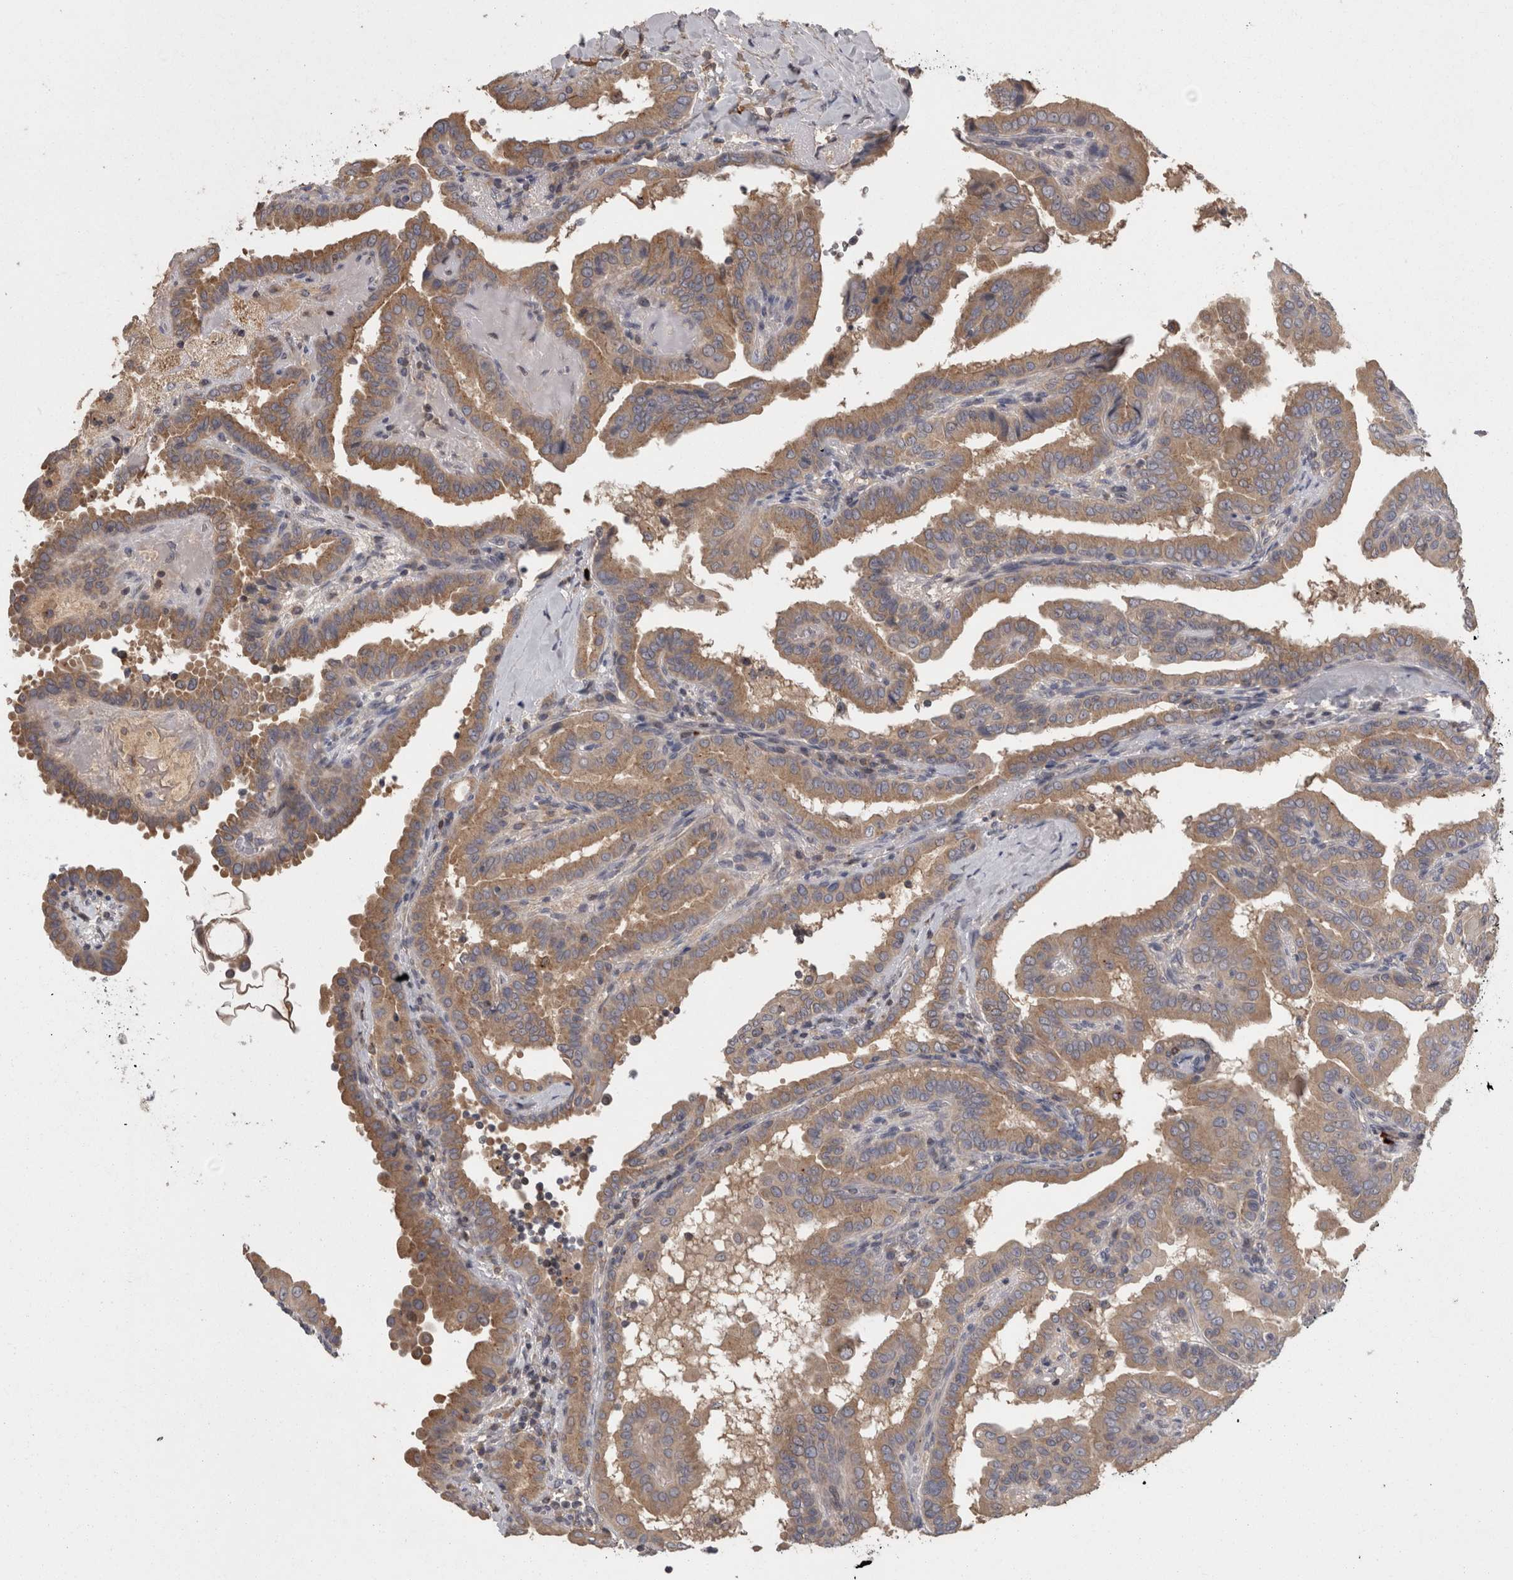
{"staining": {"intensity": "moderate", "quantity": ">75%", "location": "cytoplasmic/membranous"}, "tissue": "thyroid cancer", "cell_type": "Tumor cells", "image_type": "cancer", "snomed": [{"axis": "morphology", "description": "Papillary adenocarcinoma, NOS"}, {"axis": "topography", "description": "Thyroid gland"}], "caption": "High-magnification brightfield microscopy of thyroid cancer stained with DAB (brown) and counterstained with hematoxylin (blue). tumor cells exhibit moderate cytoplasmic/membranous positivity is identified in approximately>75% of cells.", "gene": "PCM1", "patient": {"sex": "male", "age": 33}}